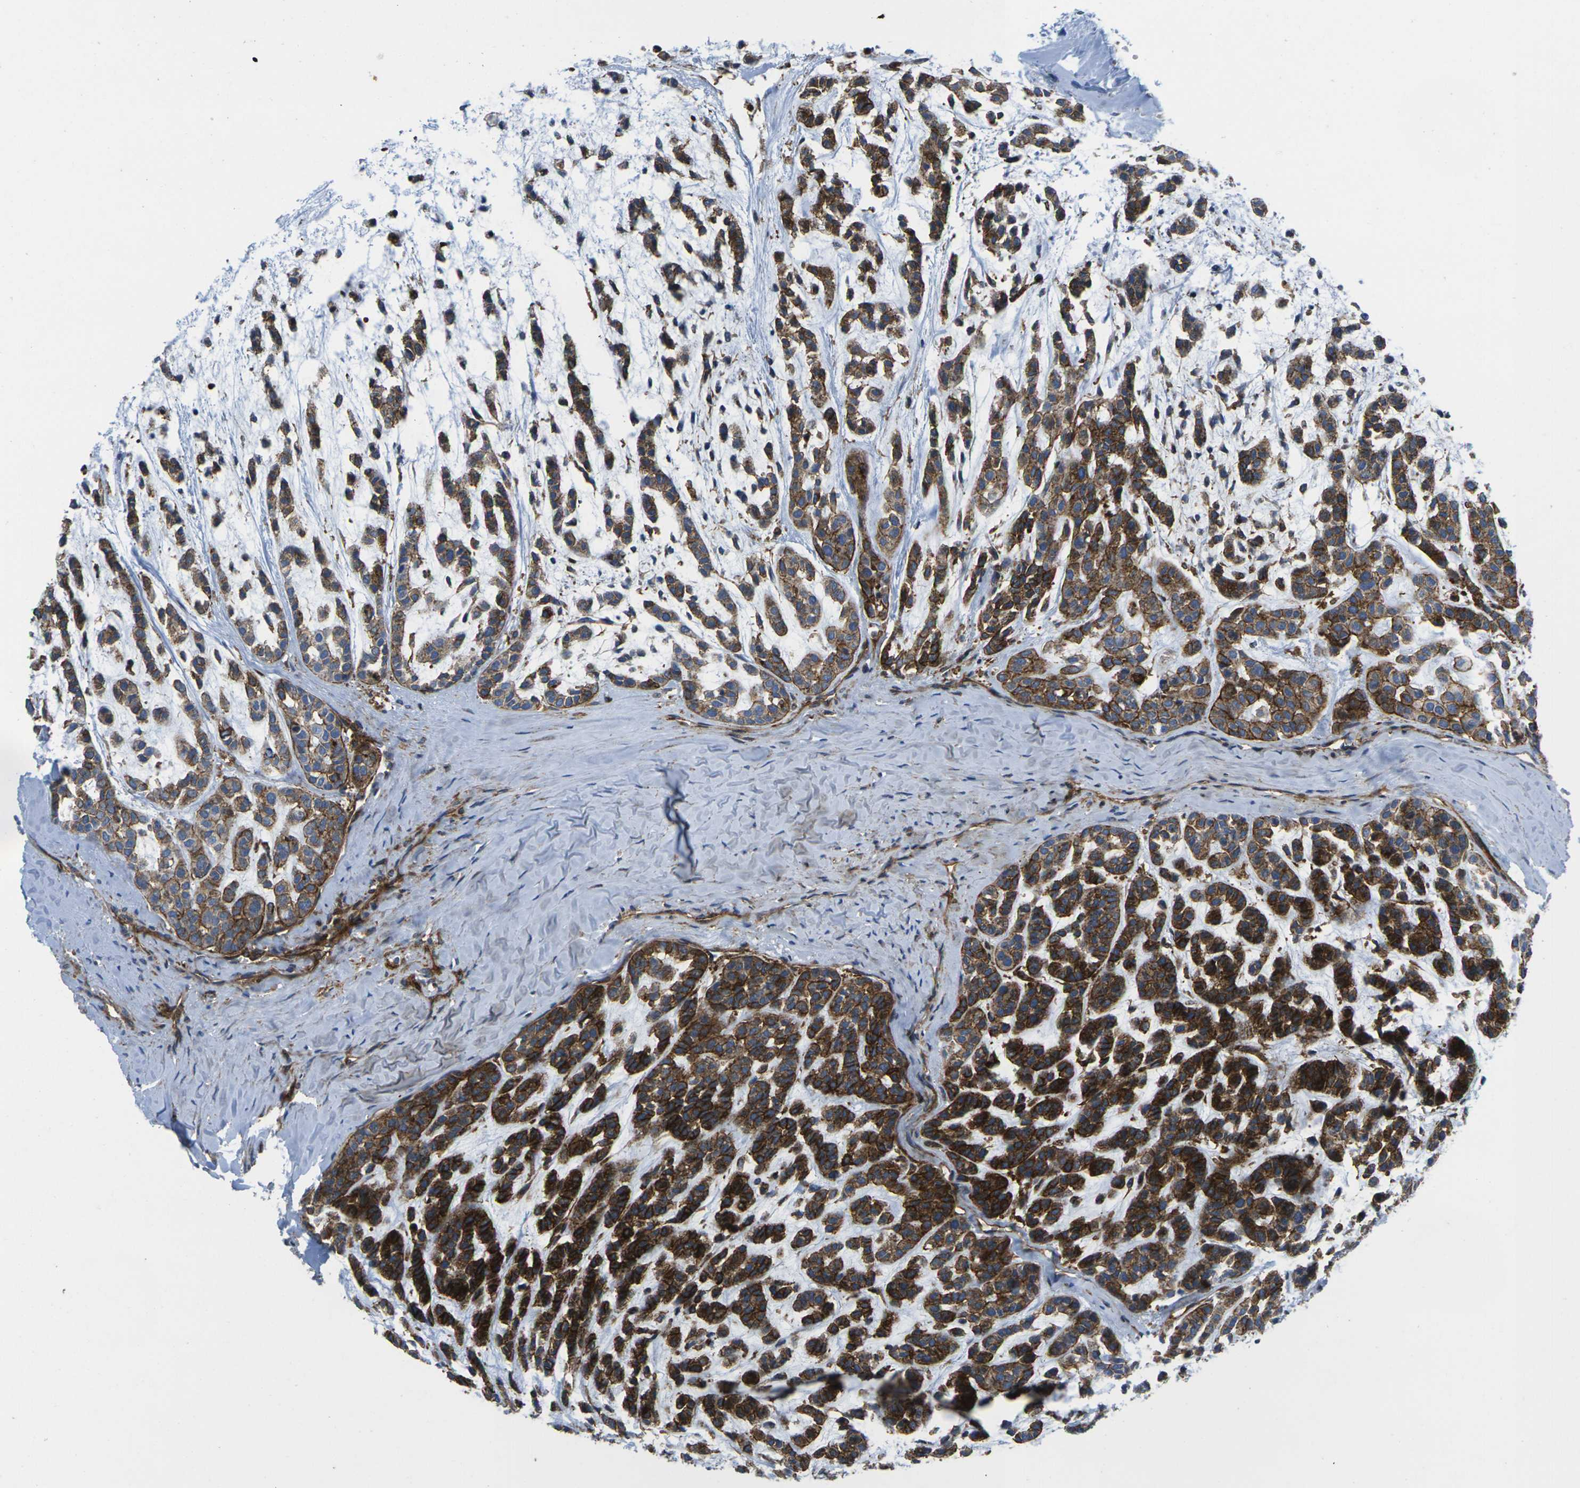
{"staining": {"intensity": "strong", "quantity": ">75%", "location": "cytoplasmic/membranous"}, "tissue": "head and neck cancer", "cell_type": "Tumor cells", "image_type": "cancer", "snomed": [{"axis": "morphology", "description": "Adenocarcinoma, NOS"}, {"axis": "morphology", "description": "Adenoma, NOS"}, {"axis": "topography", "description": "Head-Neck"}], "caption": "Strong cytoplasmic/membranous expression for a protein is appreciated in about >75% of tumor cells of adenoma (head and neck) using immunohistochemistry (IHC).", "gene": "IQGAP1", "patient": {"sex": "female", "age": 55}}